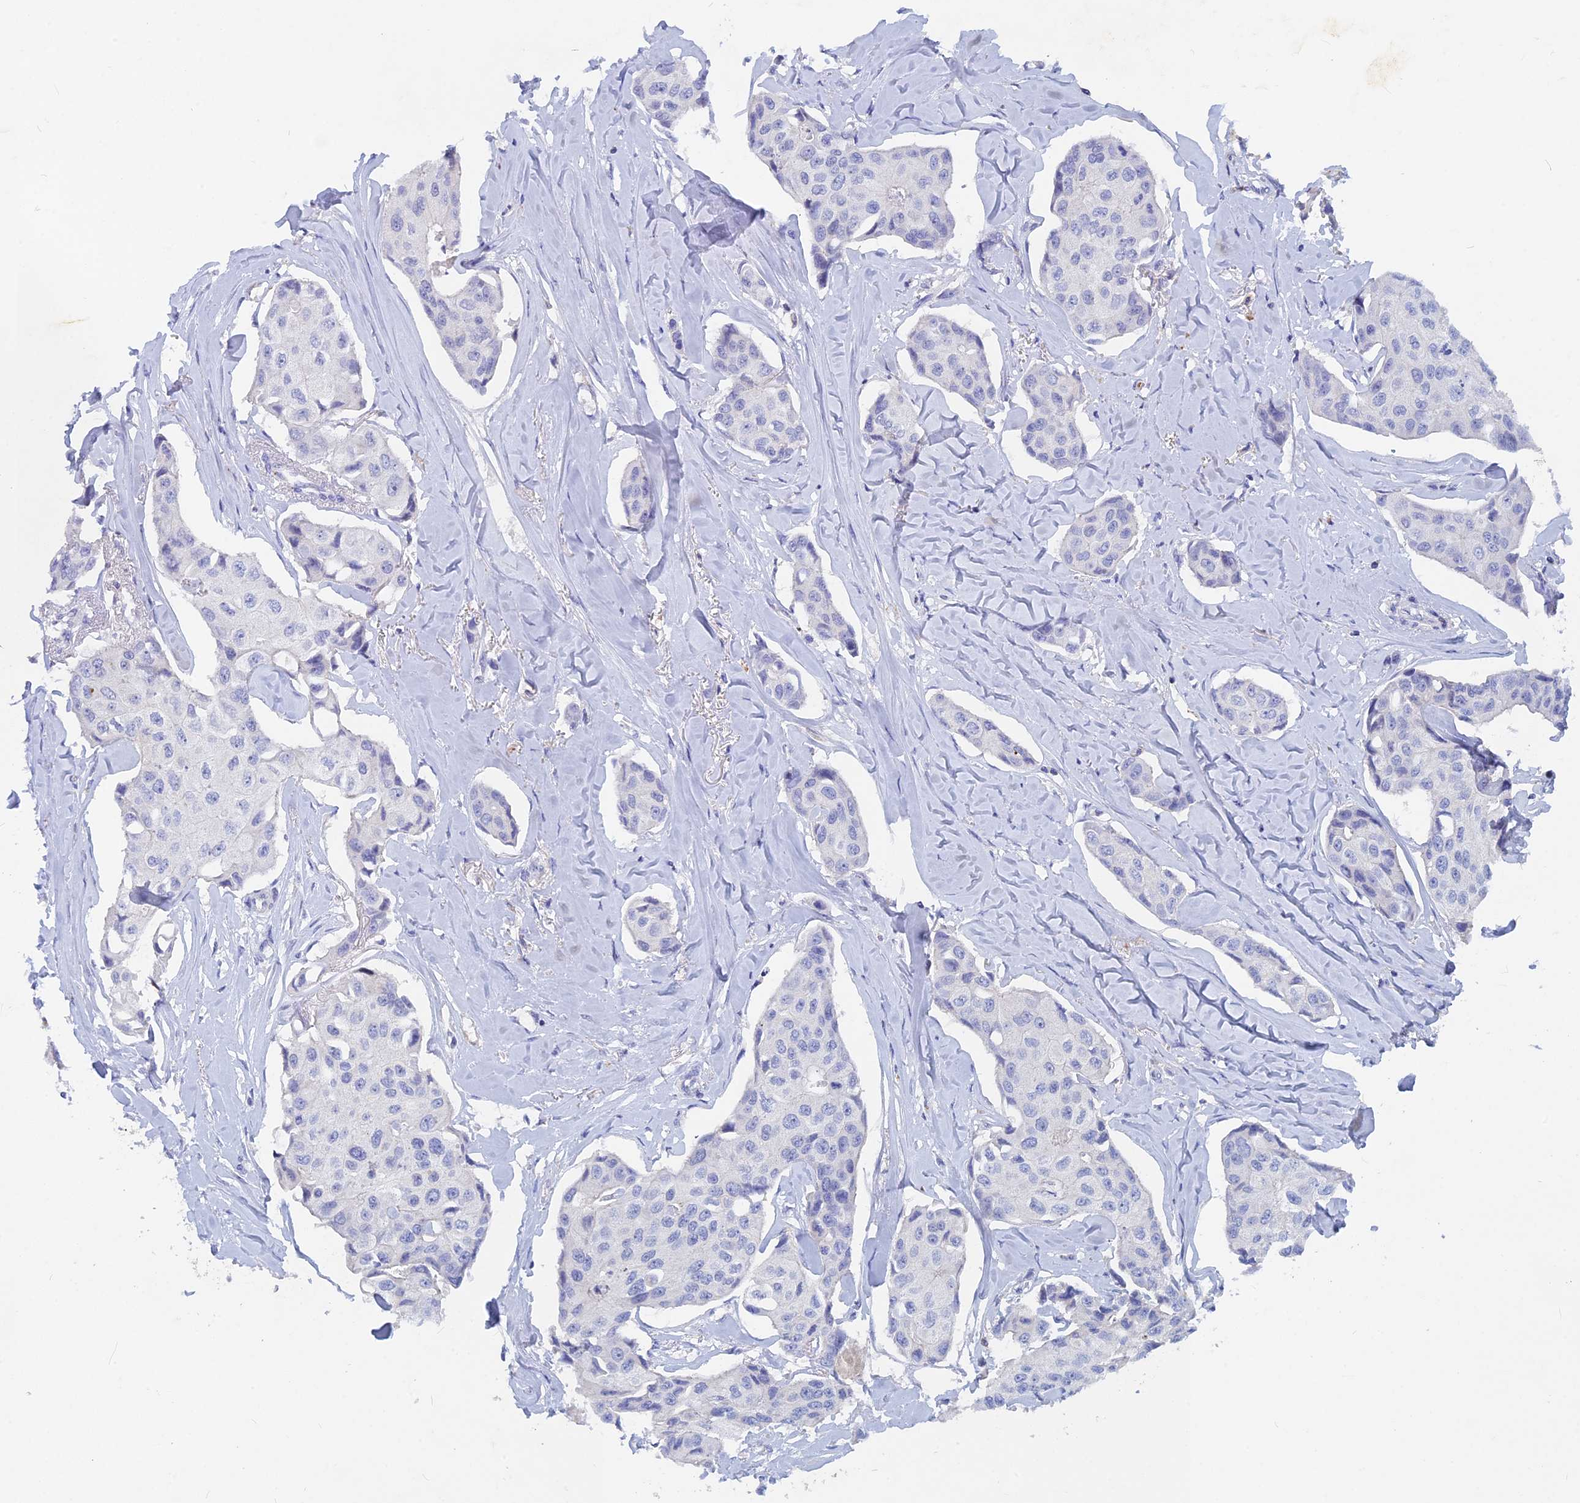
{"staining": {"intensity": "negative", "quantity": "none", "location": "none"}, "tissue": "breast cancer", "cell_type": "Tumor cells", "image_type": "cancer", "snomed": [{"axis": "morphology", "description": "Duct carcinoma"}, {"axis": "topography", "description": "Breast"}], "caption": "Immunohistochemistry micrograph of neoplastic tissue: breast cancer stained with DAB exhibits no significant protein expression in tumor cells. Nuclei are stained in blue.", "gene": "ACP7", "patient": {"sex": "female", "age": 80}}